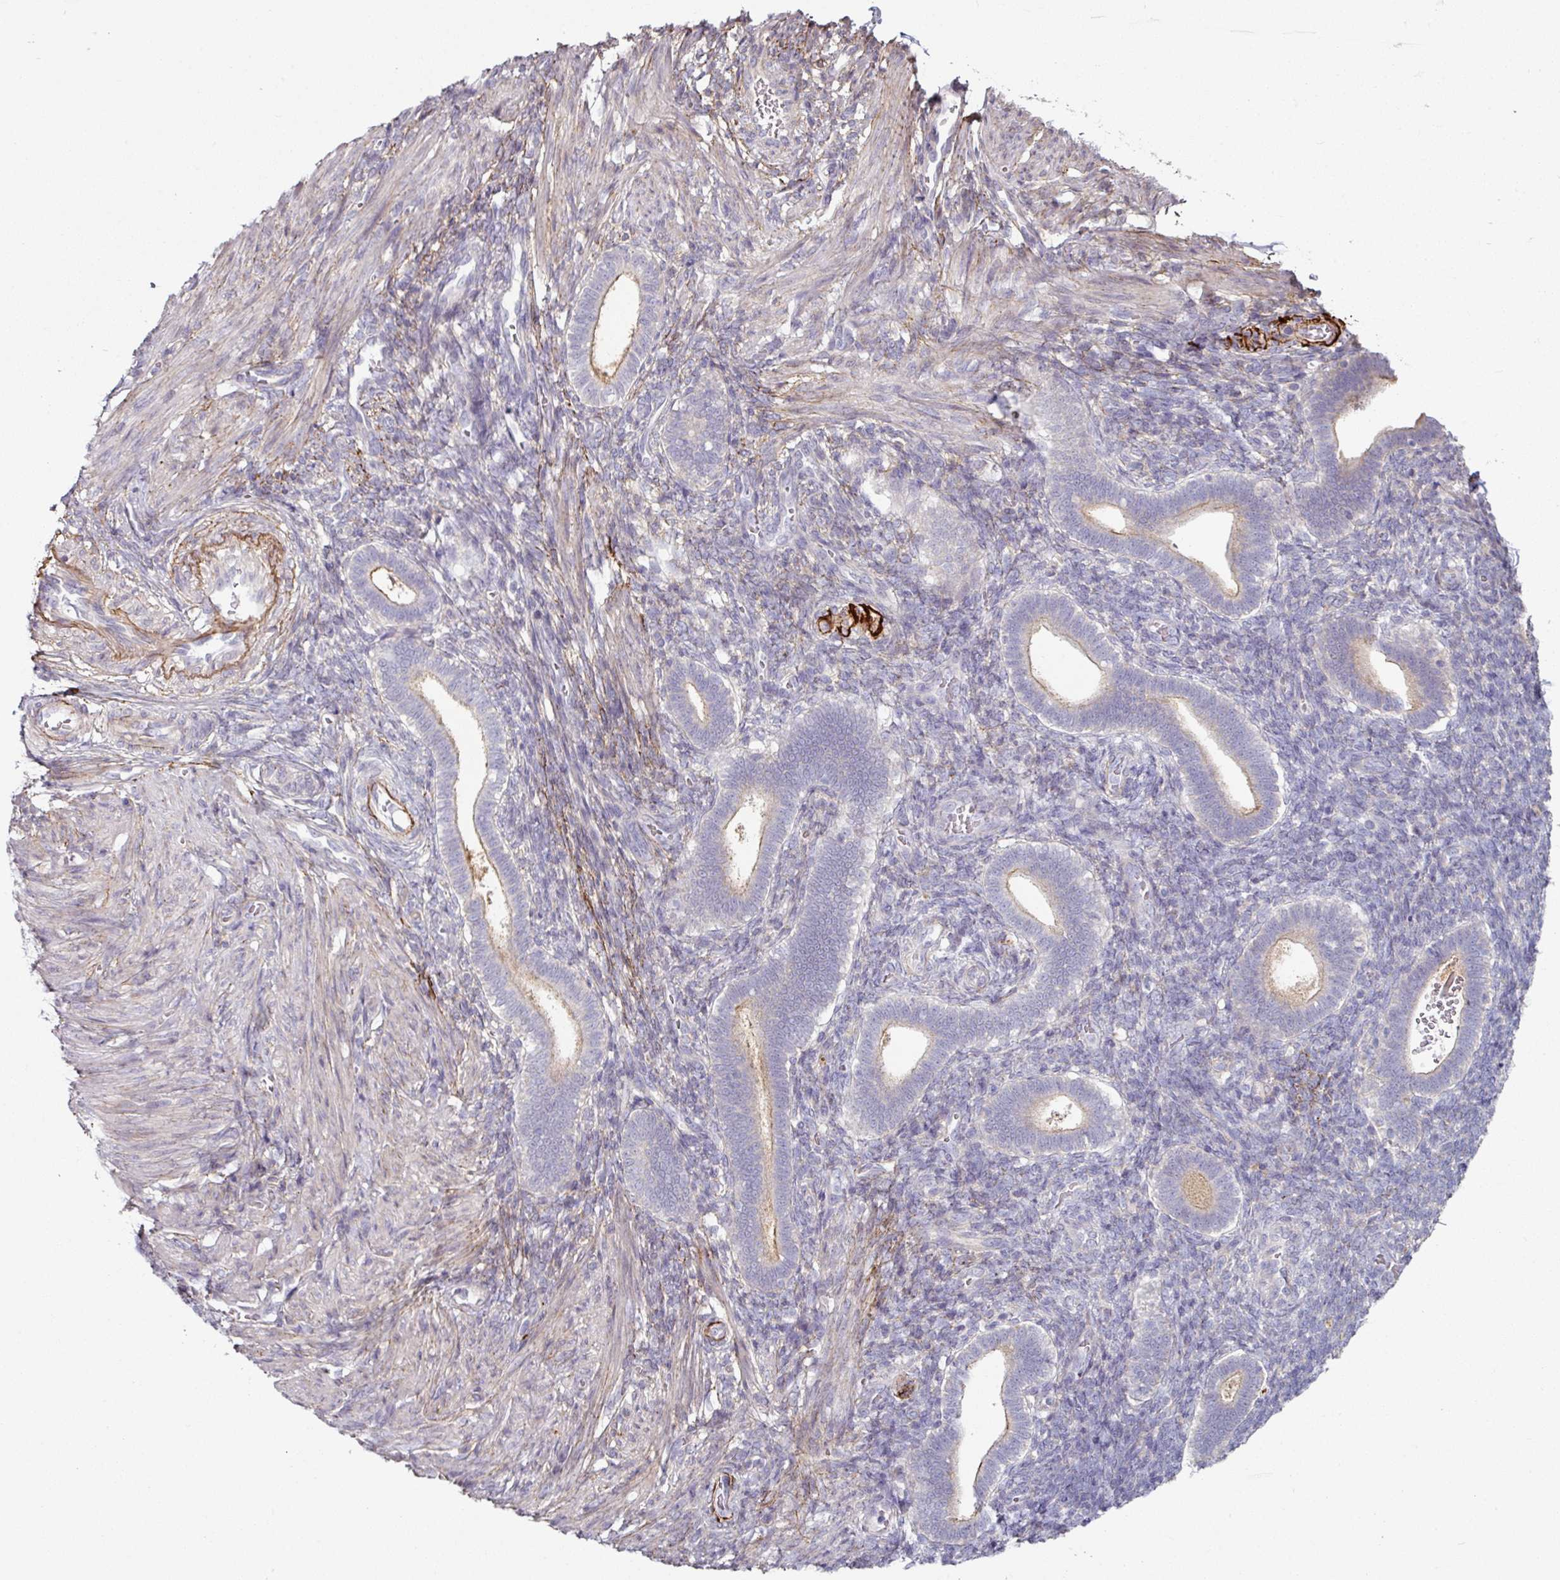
{"staining": {"intensity": "negative", "quantity": "none", "location": "none"}, "tissue": "endometrium", "cell_type": "Cells in endometrial stroma", "image_type": "normal", "snomed": [{"axis": "morphology", "description": "Normal tissue, NOS"}, {"axis": "topography", "description": "Endometrium"}], "caption": "High power microscopy photomicrograph of an immunohistochemistry image of normal endometrium, revealing no significant expression in cells in endometrial stroma.", "gene": "MTMR14", "patient": {"sex": "female", "age": 34}}